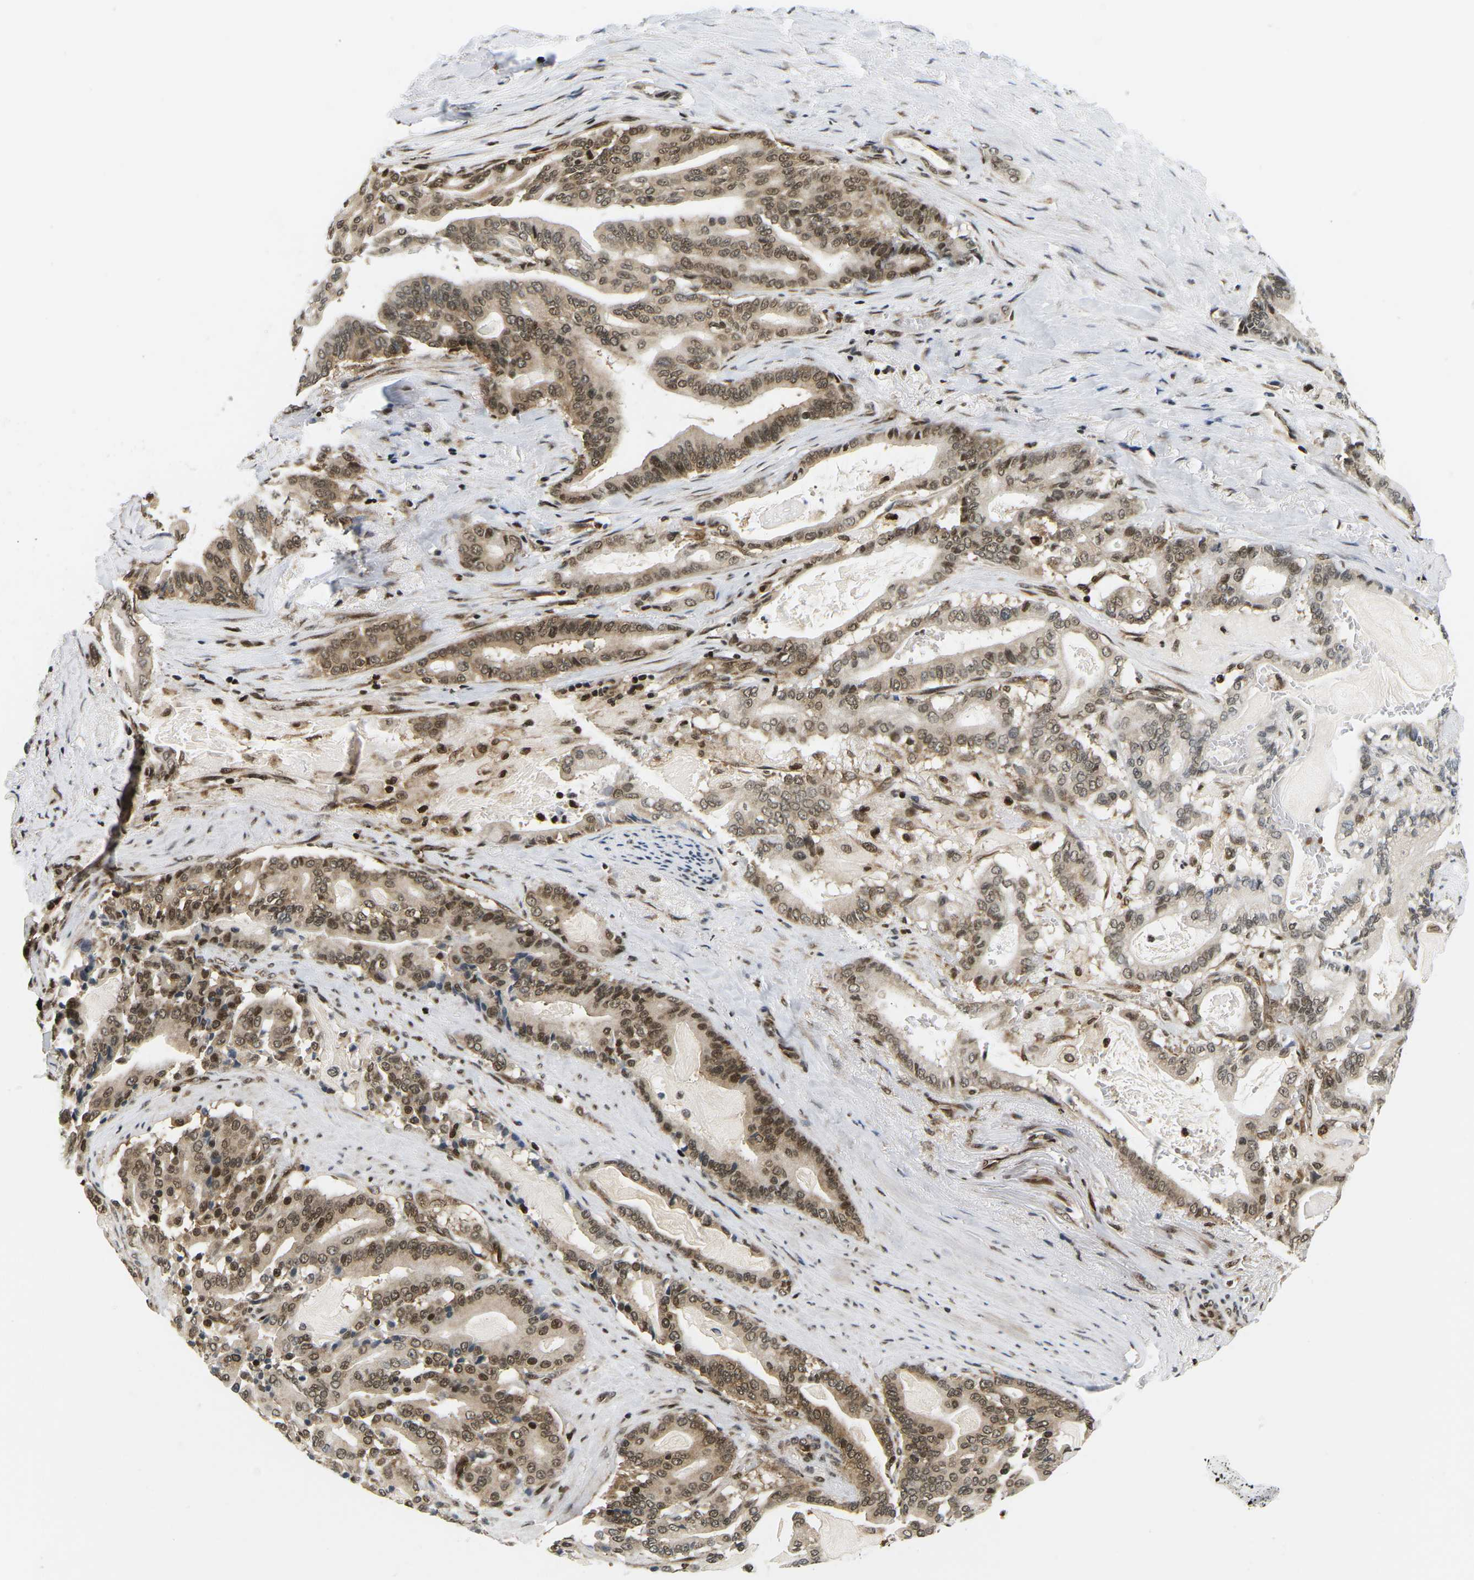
{"staining": {"intensity": "moderate", "quantity": ">75%", "location": "cytoplasmic/membranous,nuclear"}, "tissue": "pancreatic cancer", "cell_type": "Tumor cells", "image_type": "cancer", "snomed": [{"axis": "morphology", "description": "Adenocarcinoma, NOS"}, {"axis": "topography", "description": "Pancreas"}], "caption": "Tumor cells demonstrate medium levels of moderate cytoplasmic/membranous and nuclear staining in about >75% of cells in human pancreatic cancer.", "gene": "CELF1", "patient": {"sex": "male", "age": 63}}